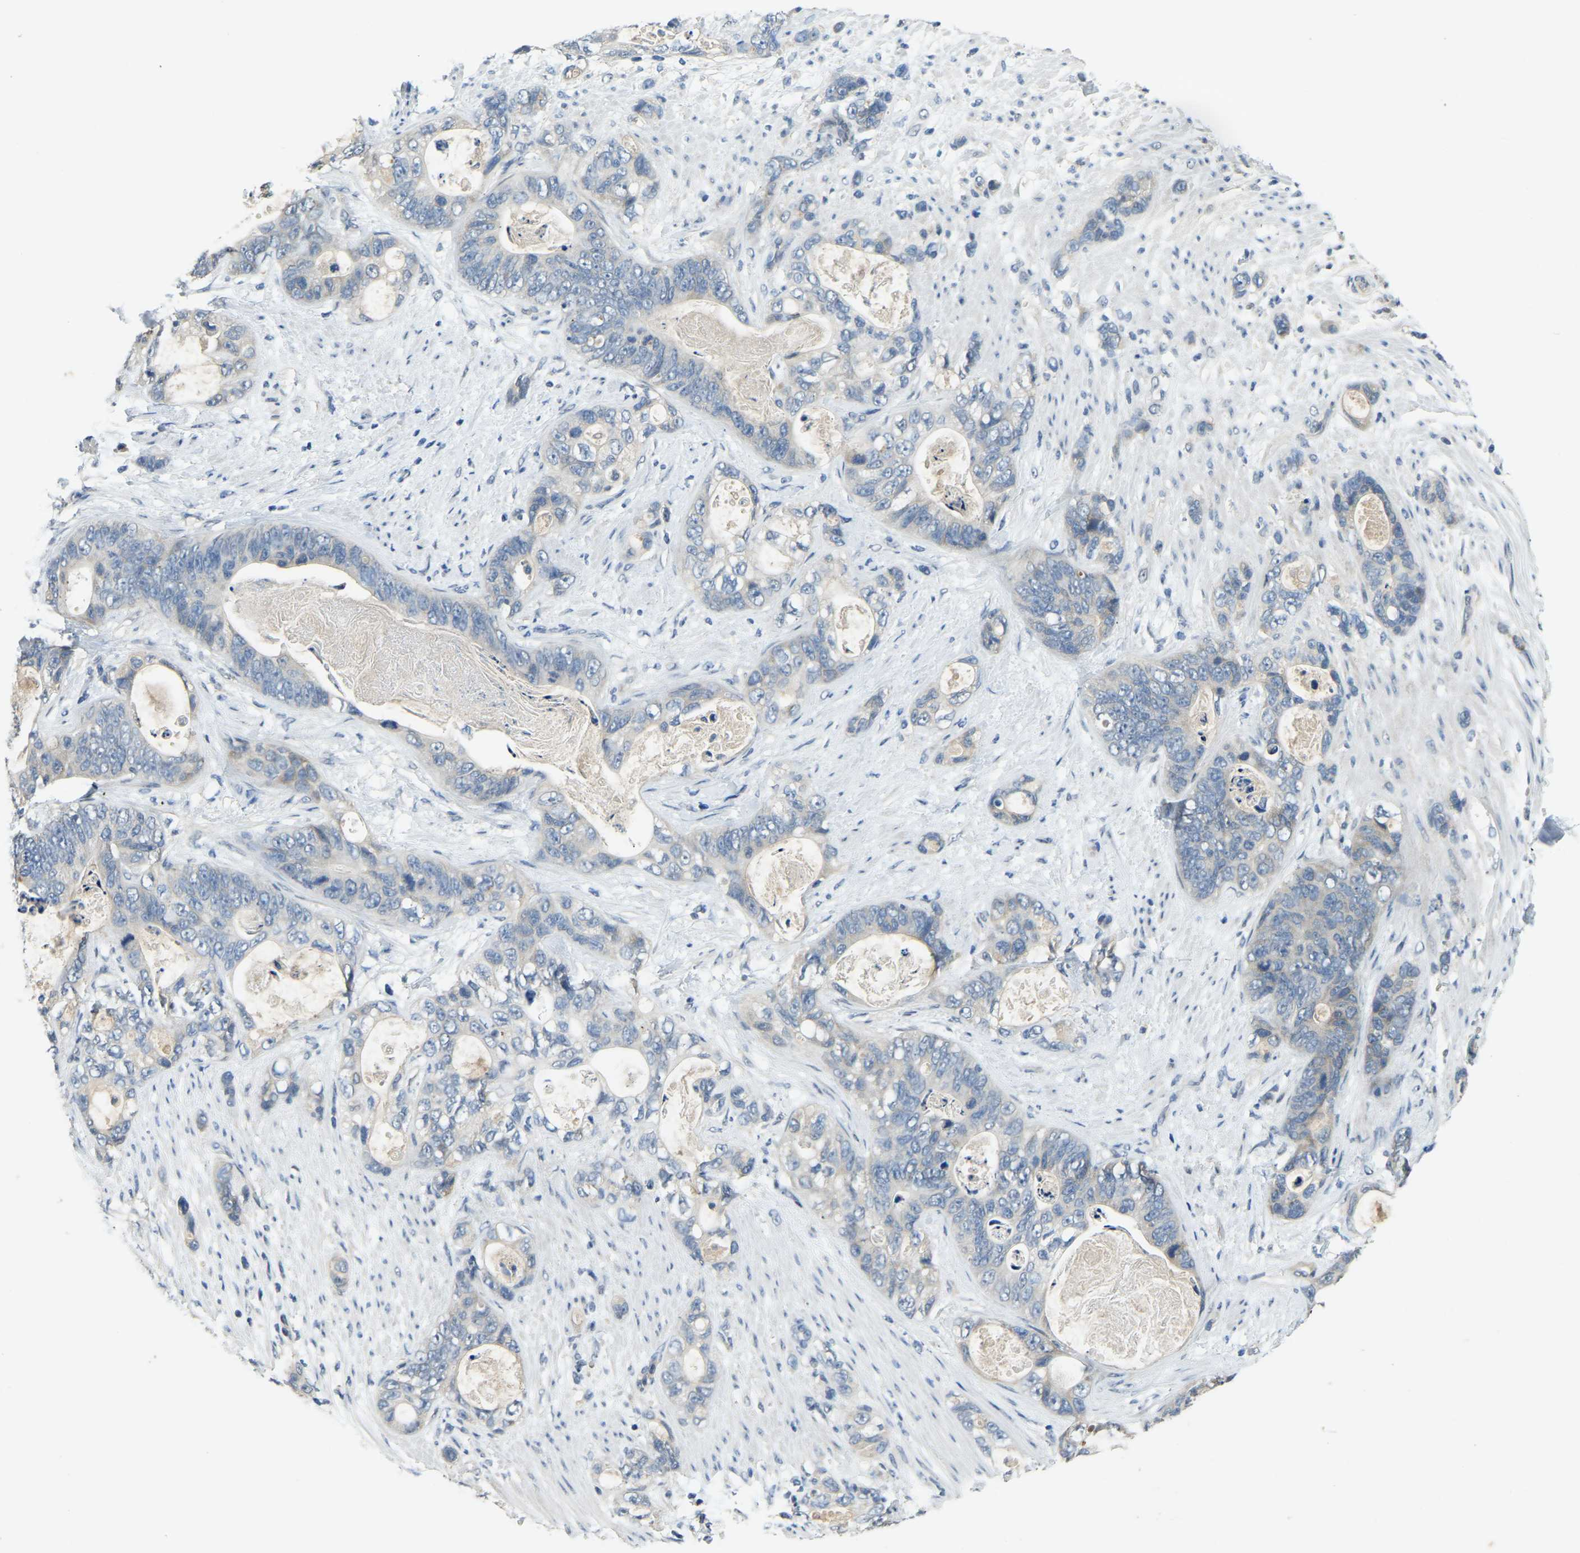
{"staining": {"intensity": "negative", "quantity": "none", "location": "none"}, "tissue": "stomach cancer", "cell_type": "Tumor cells", "image_type": "cancer", "snomed": [{"axis": "morphology", "description": "Normal tissue, NOS"}, {"axis": "morphology", "description": "Adenocarcinoma, NOS"}, {"axis": "topography", "description": "Stomach"}], "caption": "An immunohistochemistry histopathology image of adenocarcinoma (stomach) is shown. There is no staining in tumor cells of adenocarcinoma (stomach). Nuclei are stained in blue.", "gene": "AHNAK", "patient": {"sex": "female", "age": 89}}